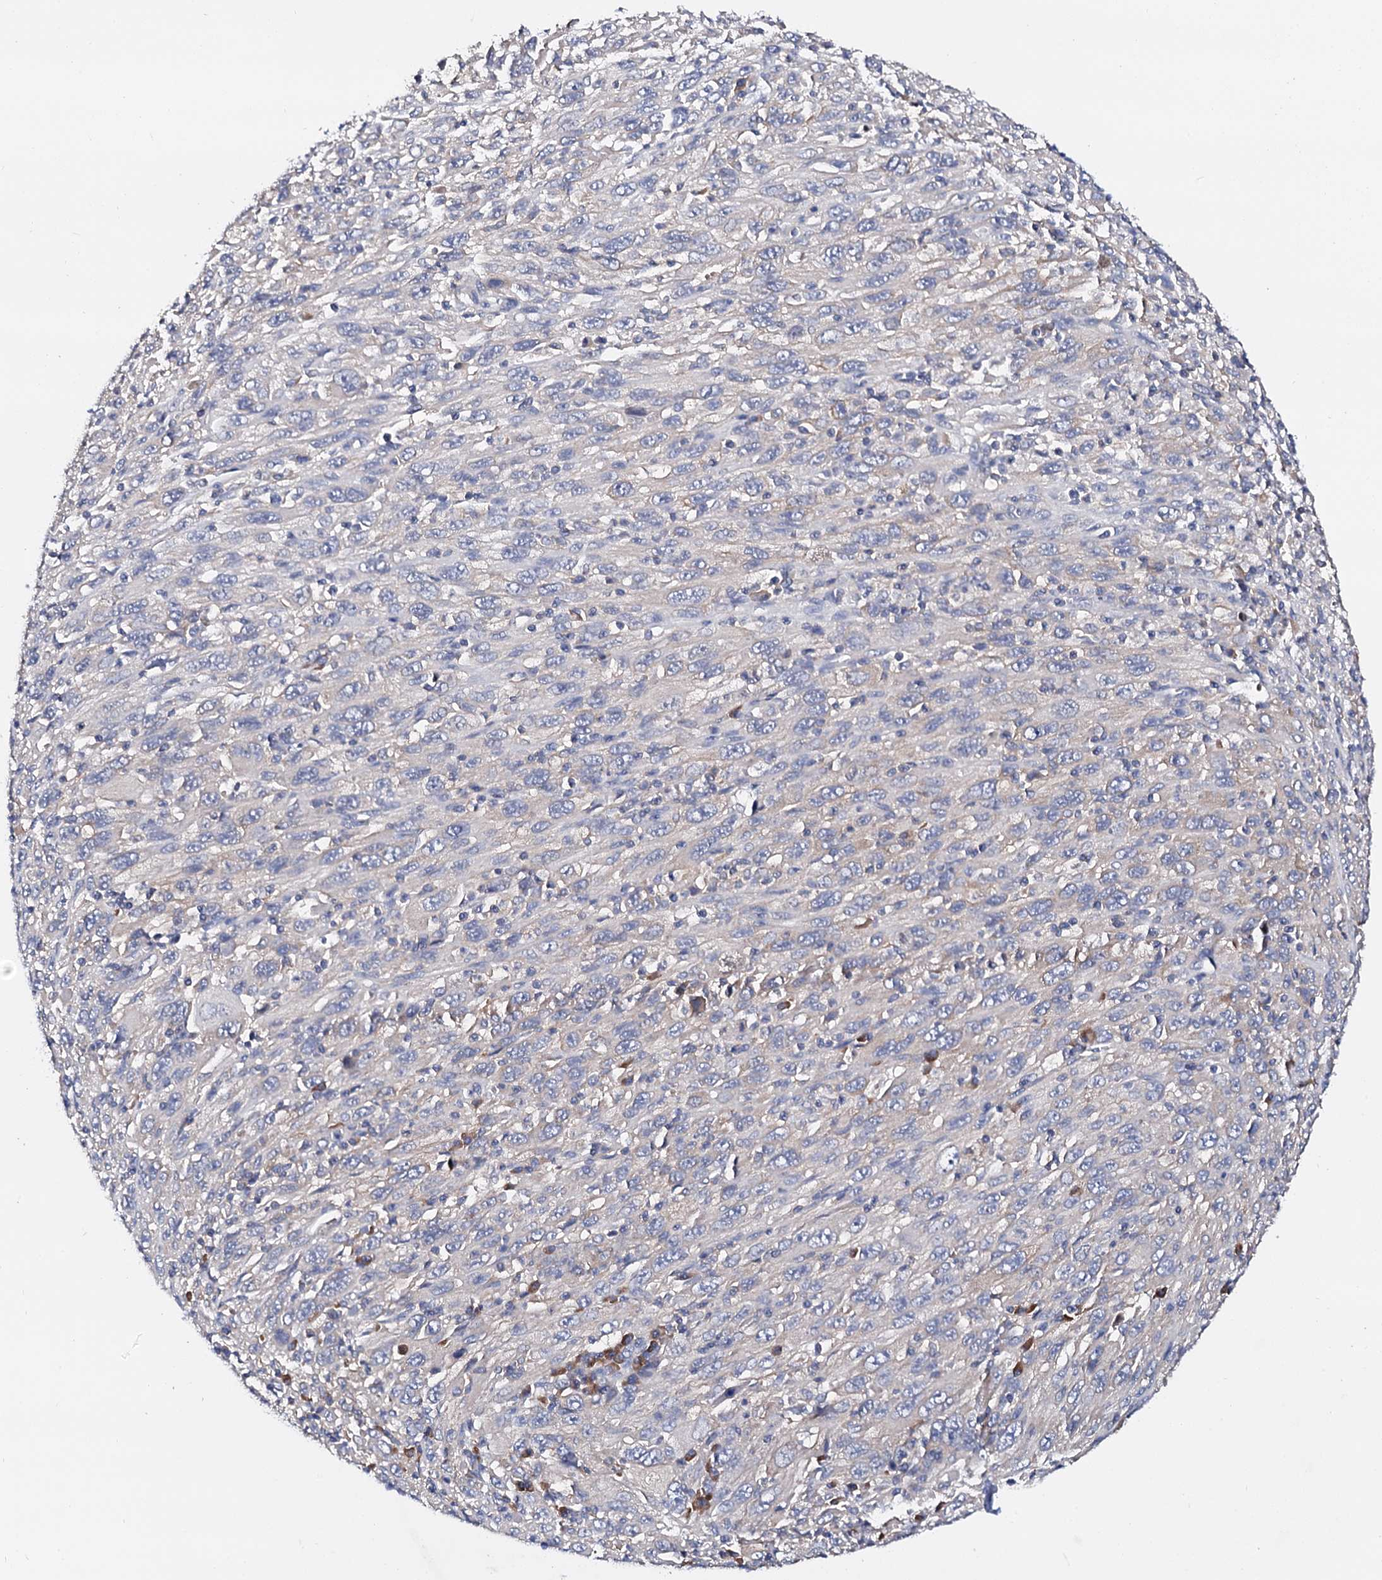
{"staining": {"intensity": "negative", "quantity": "none", "location": "none"}, "tissue": "melanoma", "cell_type": "Tumor cells", "image_type": "cancer", "snomed": [{"axis": "morphology", "description": "Malignant melanoma, Metastatic site"}, {"axis": "topography", "description": "Skin"}], "caption": "DAB immunohistochemical staining of human malignant melanoma (metastatic site) reveals no significant staining in tumor cells.", "gene": "NUP58", "patient": {"sex": "female", "age": 56}}